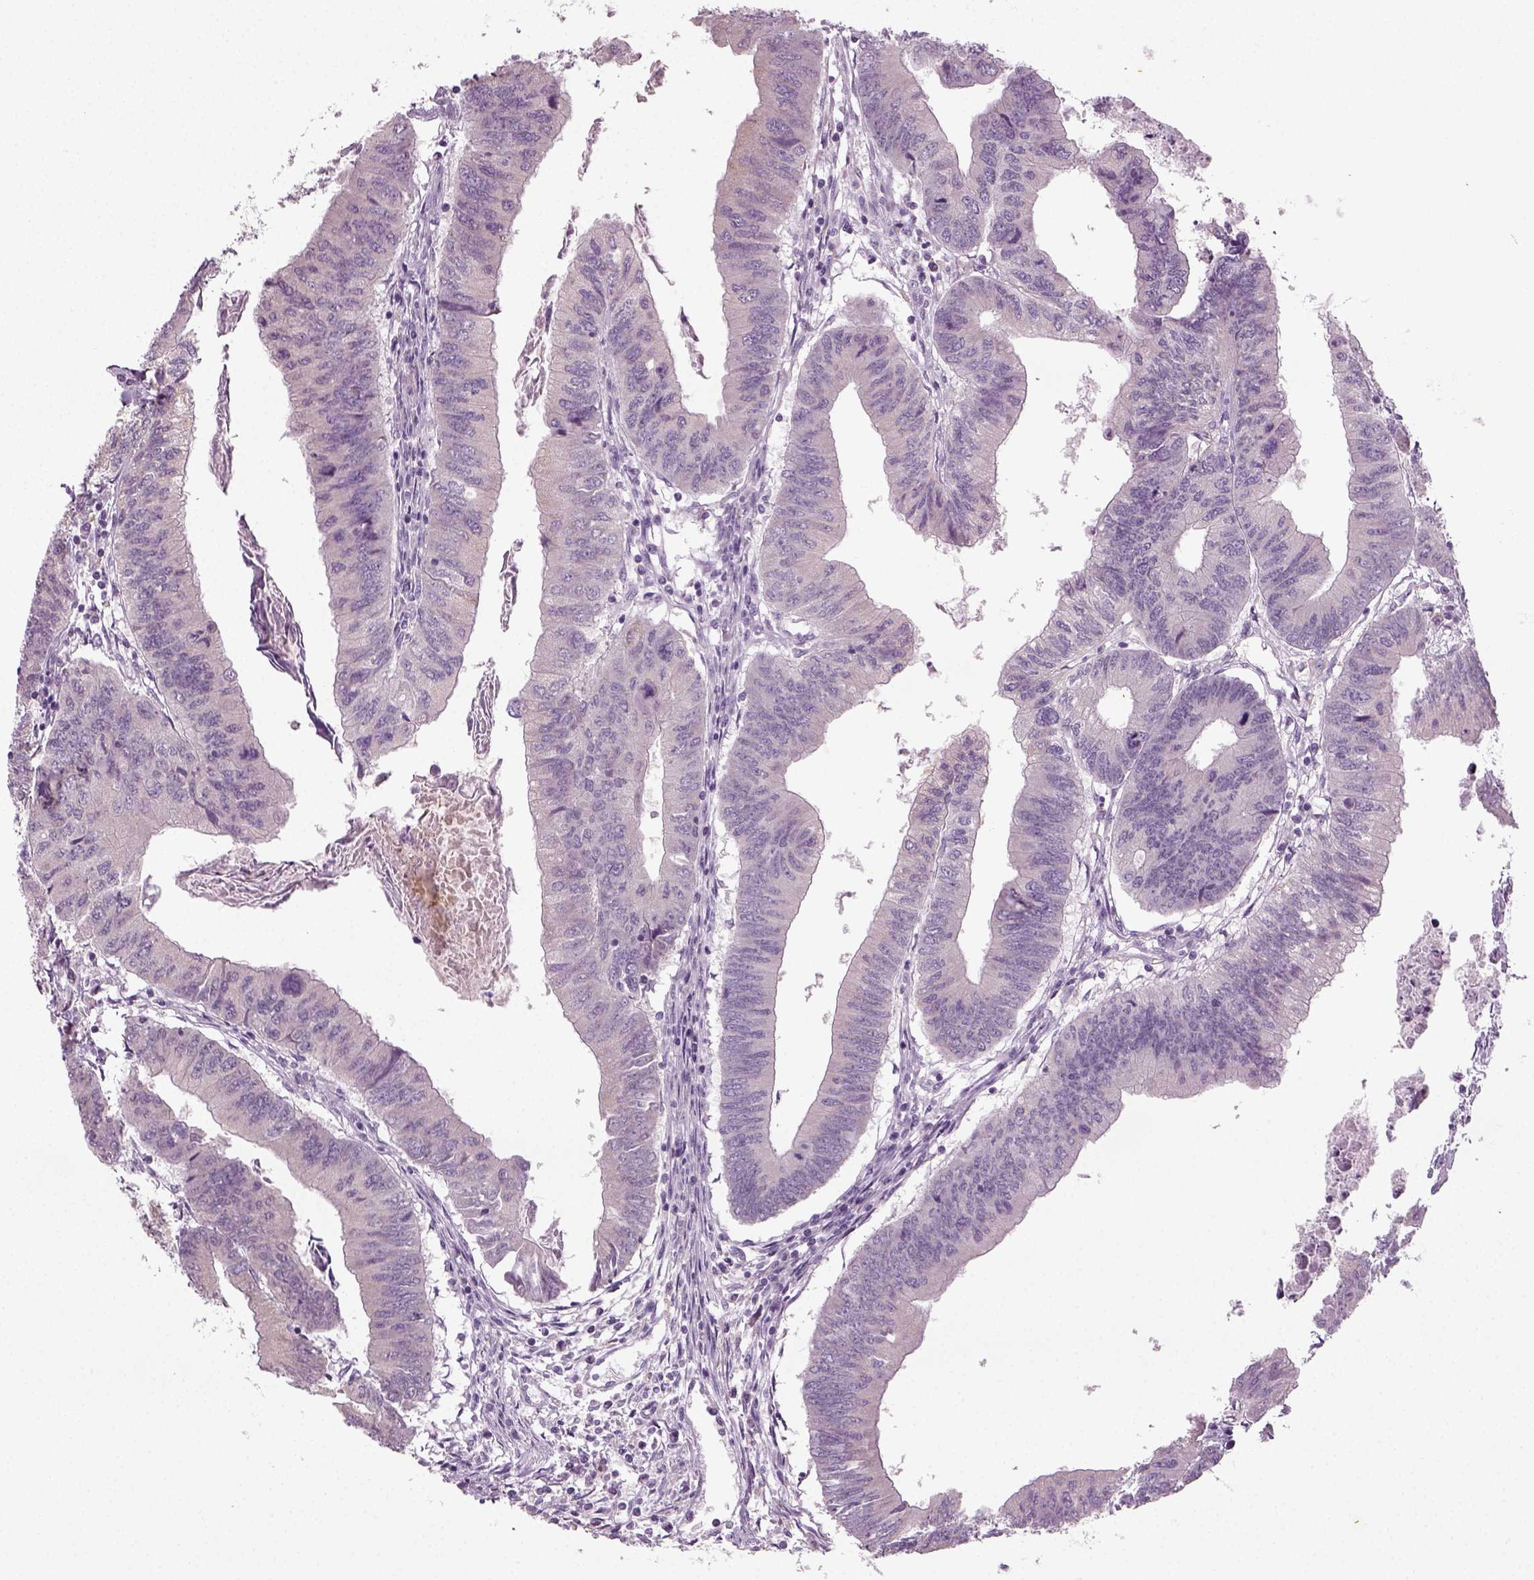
{"staining": {"intensity": "negative", "quantity": "none", "location": "none"}, "tissue": "colorectal cancer", "cell_type": "Tumor cells", "image_type": "cancer", "snomed": [{"axis": "morphology", "description": "Adenocarcinoma, NOS"}, {"axis": "topography", "description": "Colon"}], "caption": "Tumor cells are negative for brown protein staining in colorectal cancer.", "gene": "SYNGAP1", "patient": {"sex": "male", "age": 53}}